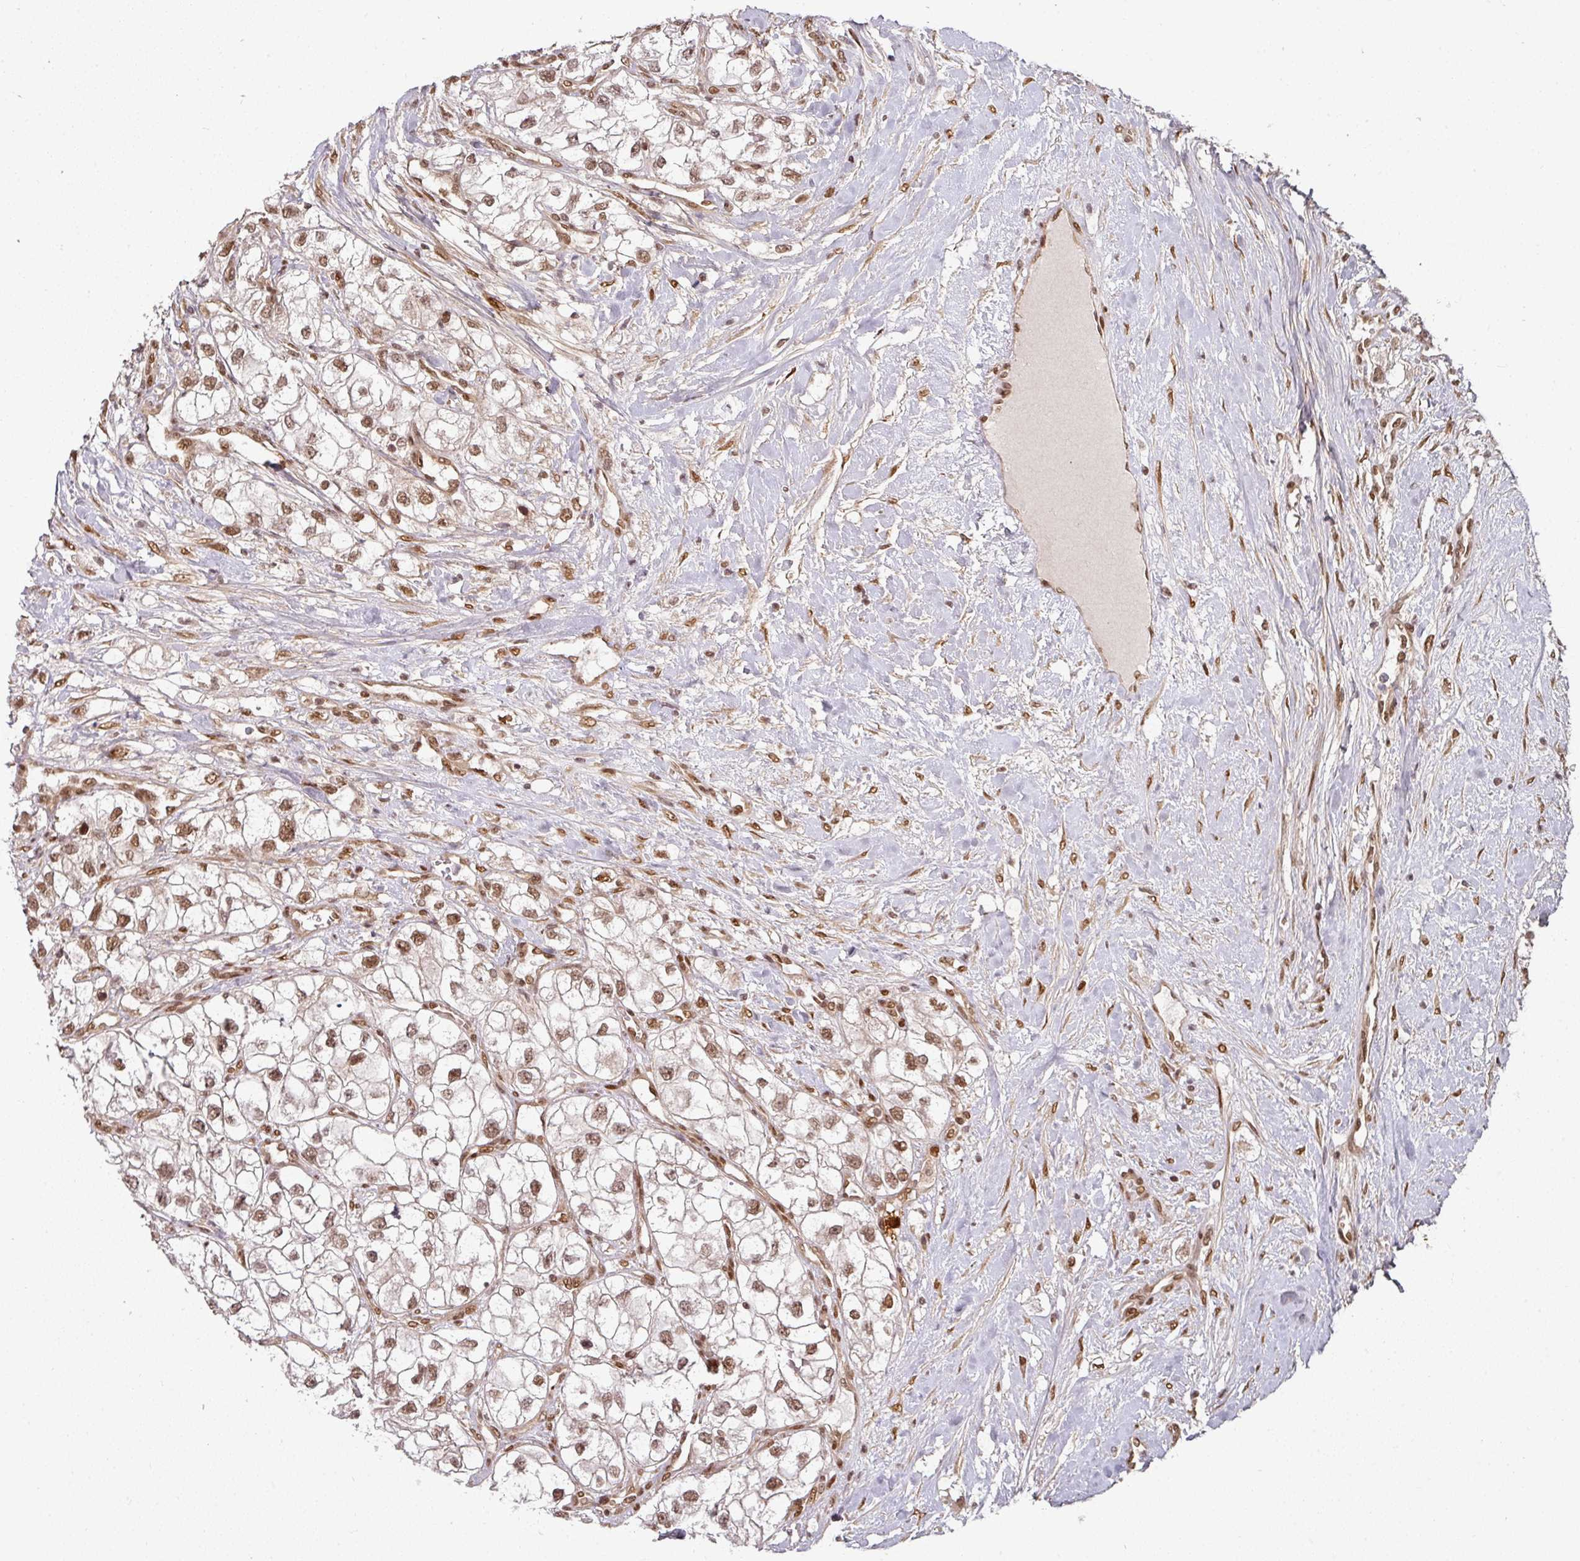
{"staining": {"intensity": "moderate", "quantity": ">75%", "location": "nuclear"}, "tissue": "renal cancer", "cell_type": "Tumor cells", "image_type": "cancer", "snomed": [{"axis": "morphology", "description": "Adenocarcinoma, NOS"}, {"axis": "topography", "description": "Kidney"}], "caption": "Human renal cancer stained with a protein marker shows moderate staining in tumor cells.", "gene": "SIK3", "patient": {"sex": "male", "age": 59}}